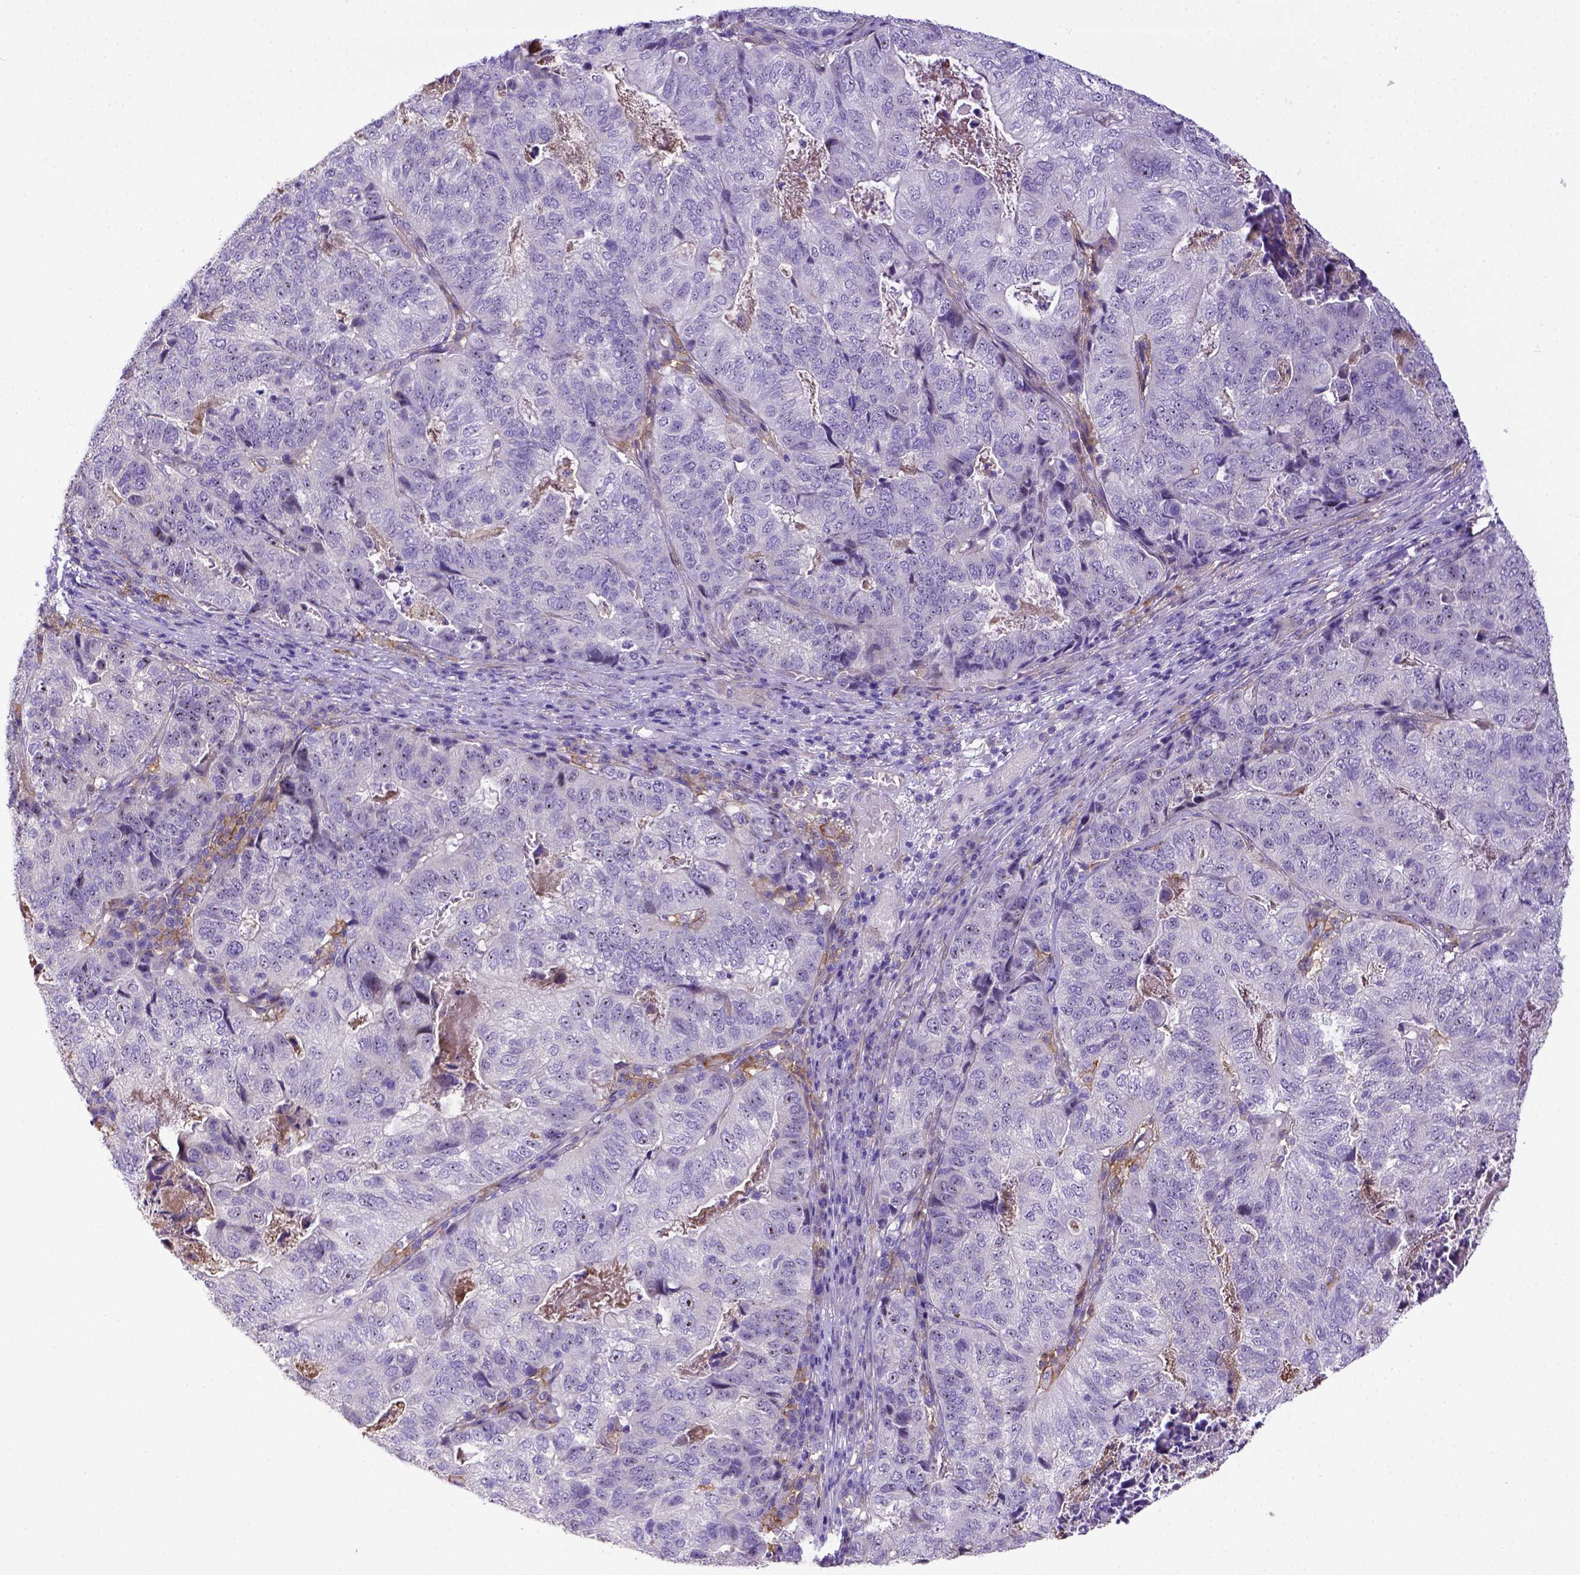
{"staining": {"intensity": "negative", "quantity": "none", "location": "none"}, "tissue": "stomach cancer", "cell_type": "Tumor cells", "image_type": "cancer", "snomed": [{"axis": "morphology", "description": "Adenocarcinoma, NOS"}, {"axis": "topography", "description": "Stomach, upper"}], "caption": "Adenocarcinoma (stomach) stained for a protein using IHC reveals no staining tumor cells.", "gene": "CD40", "patient": {"sex": "female", "age": 67}}